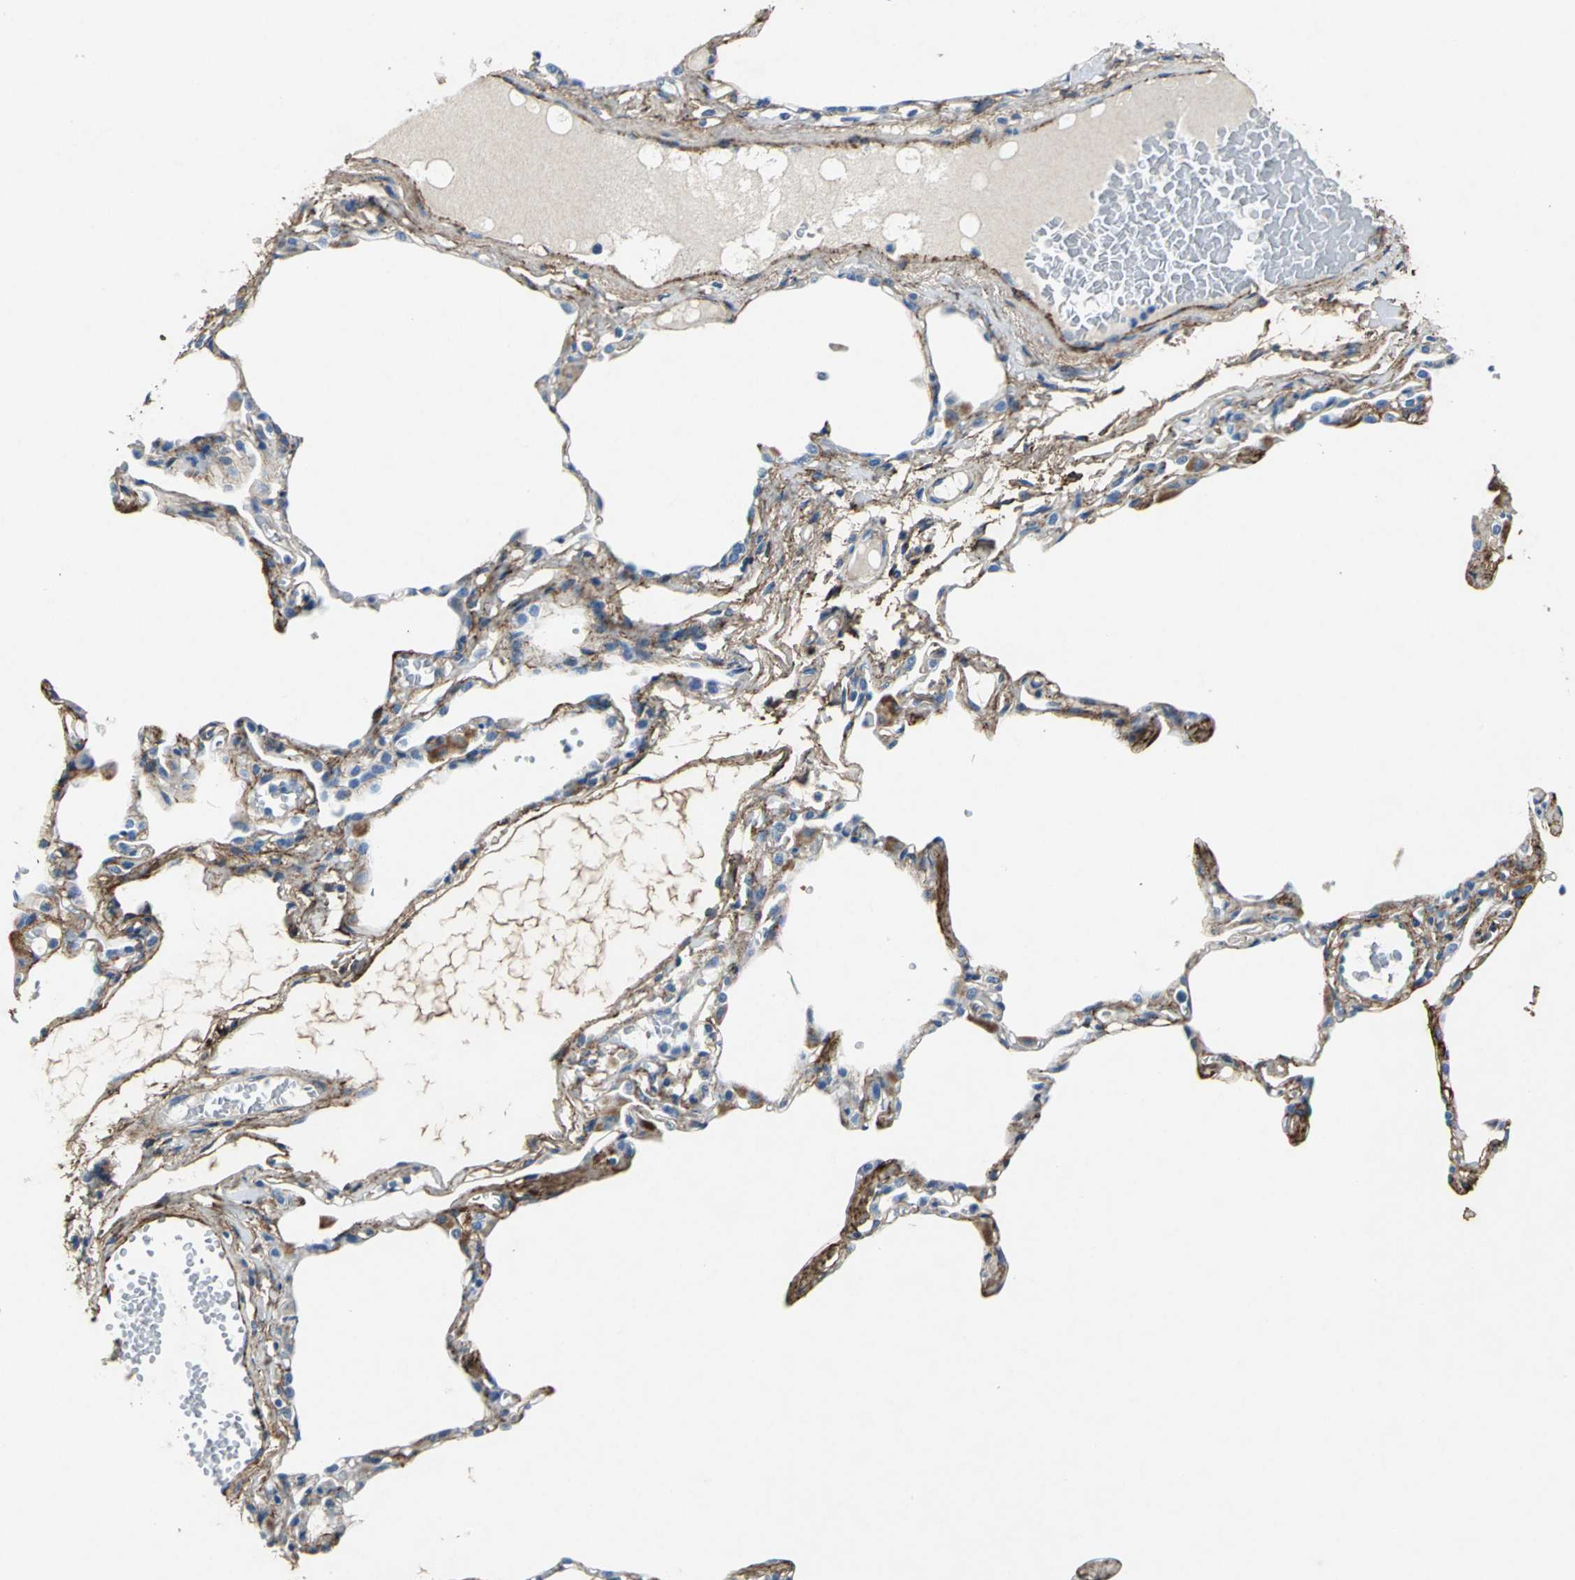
{"staining": {"intensity": "weak", "quantity": "25%-75%", "location": "cytoplasmic/membranous"}, "tissue": "lung", "cell_type": "Alveolar cells", "image_type": "normal", "snomed": [{"axis": "morphology", "description": "Normal tissue, NOS"}, {"axis": "topography", "description": "Lung"}], "caption": "Immunohistochemistry (IHC) of benign human lung exhibits low levels of weak cytoplasmic/membranous positivity in about 25%-75% of alveolar cells.", "gene": "EFNB3", "patient": {"sex": "female", "age": 49}}